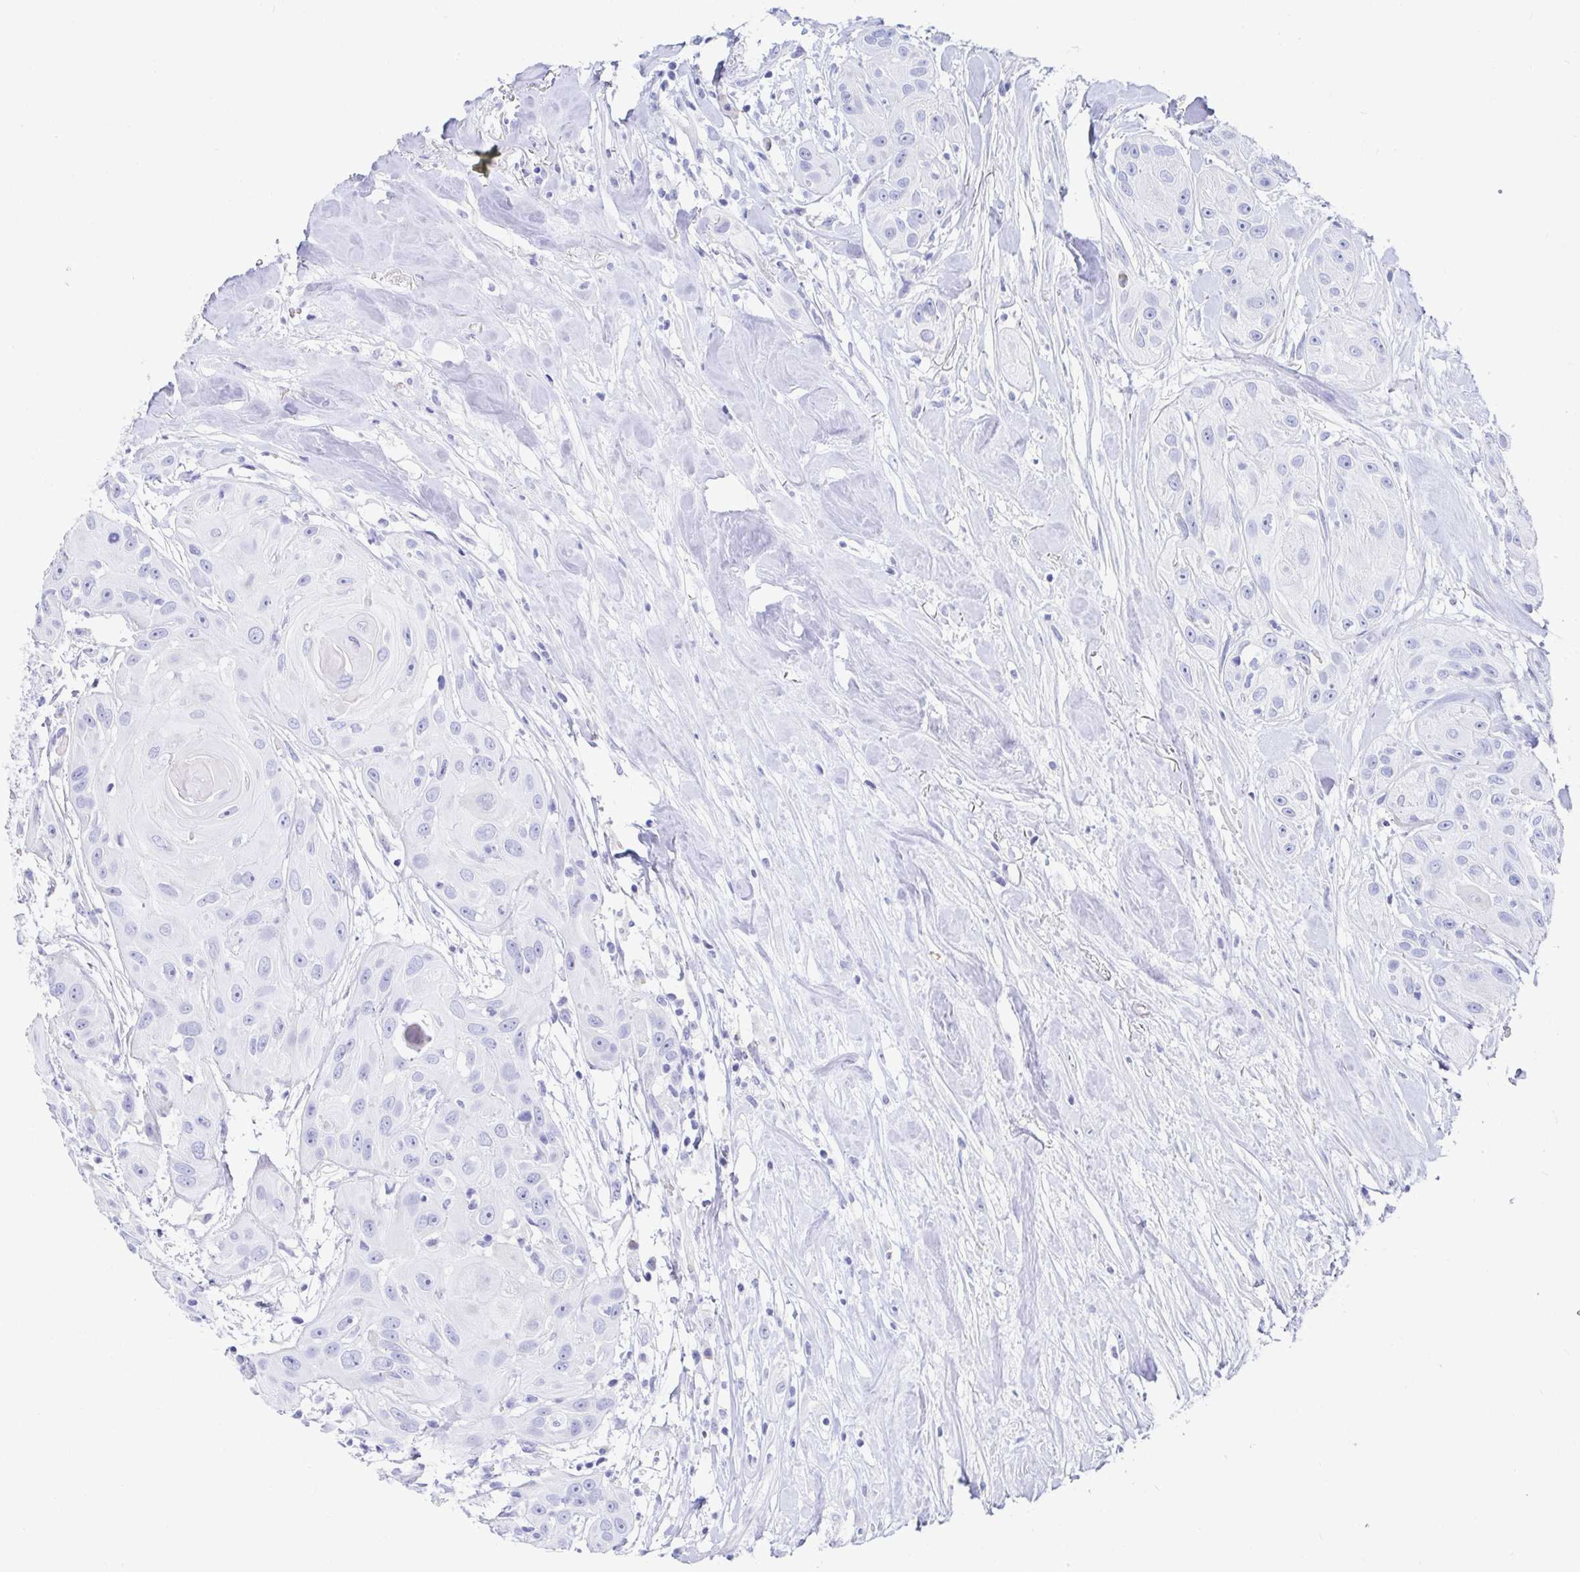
{"staining": {"intensity": "negative", "quantity": "none", "location": "none"}, "tissue": "head and neck cancer", "cell_type": "Tumor cells", "image_type": "cancer", "snomed": [{"axis": "morphology", "description": "Squamous cell carcinoma, NOS"}, {"axis": "topography", "description": "Oral tissue"}, {"axis": "topography", "description": "Head-Neck"}], "caption": "Head and neck cancer was stained to show a protein in brown. There is no significant positivity in tumor cells.", "gene": "C4orf17", "patient": {"sex": "male", "age": 77}}